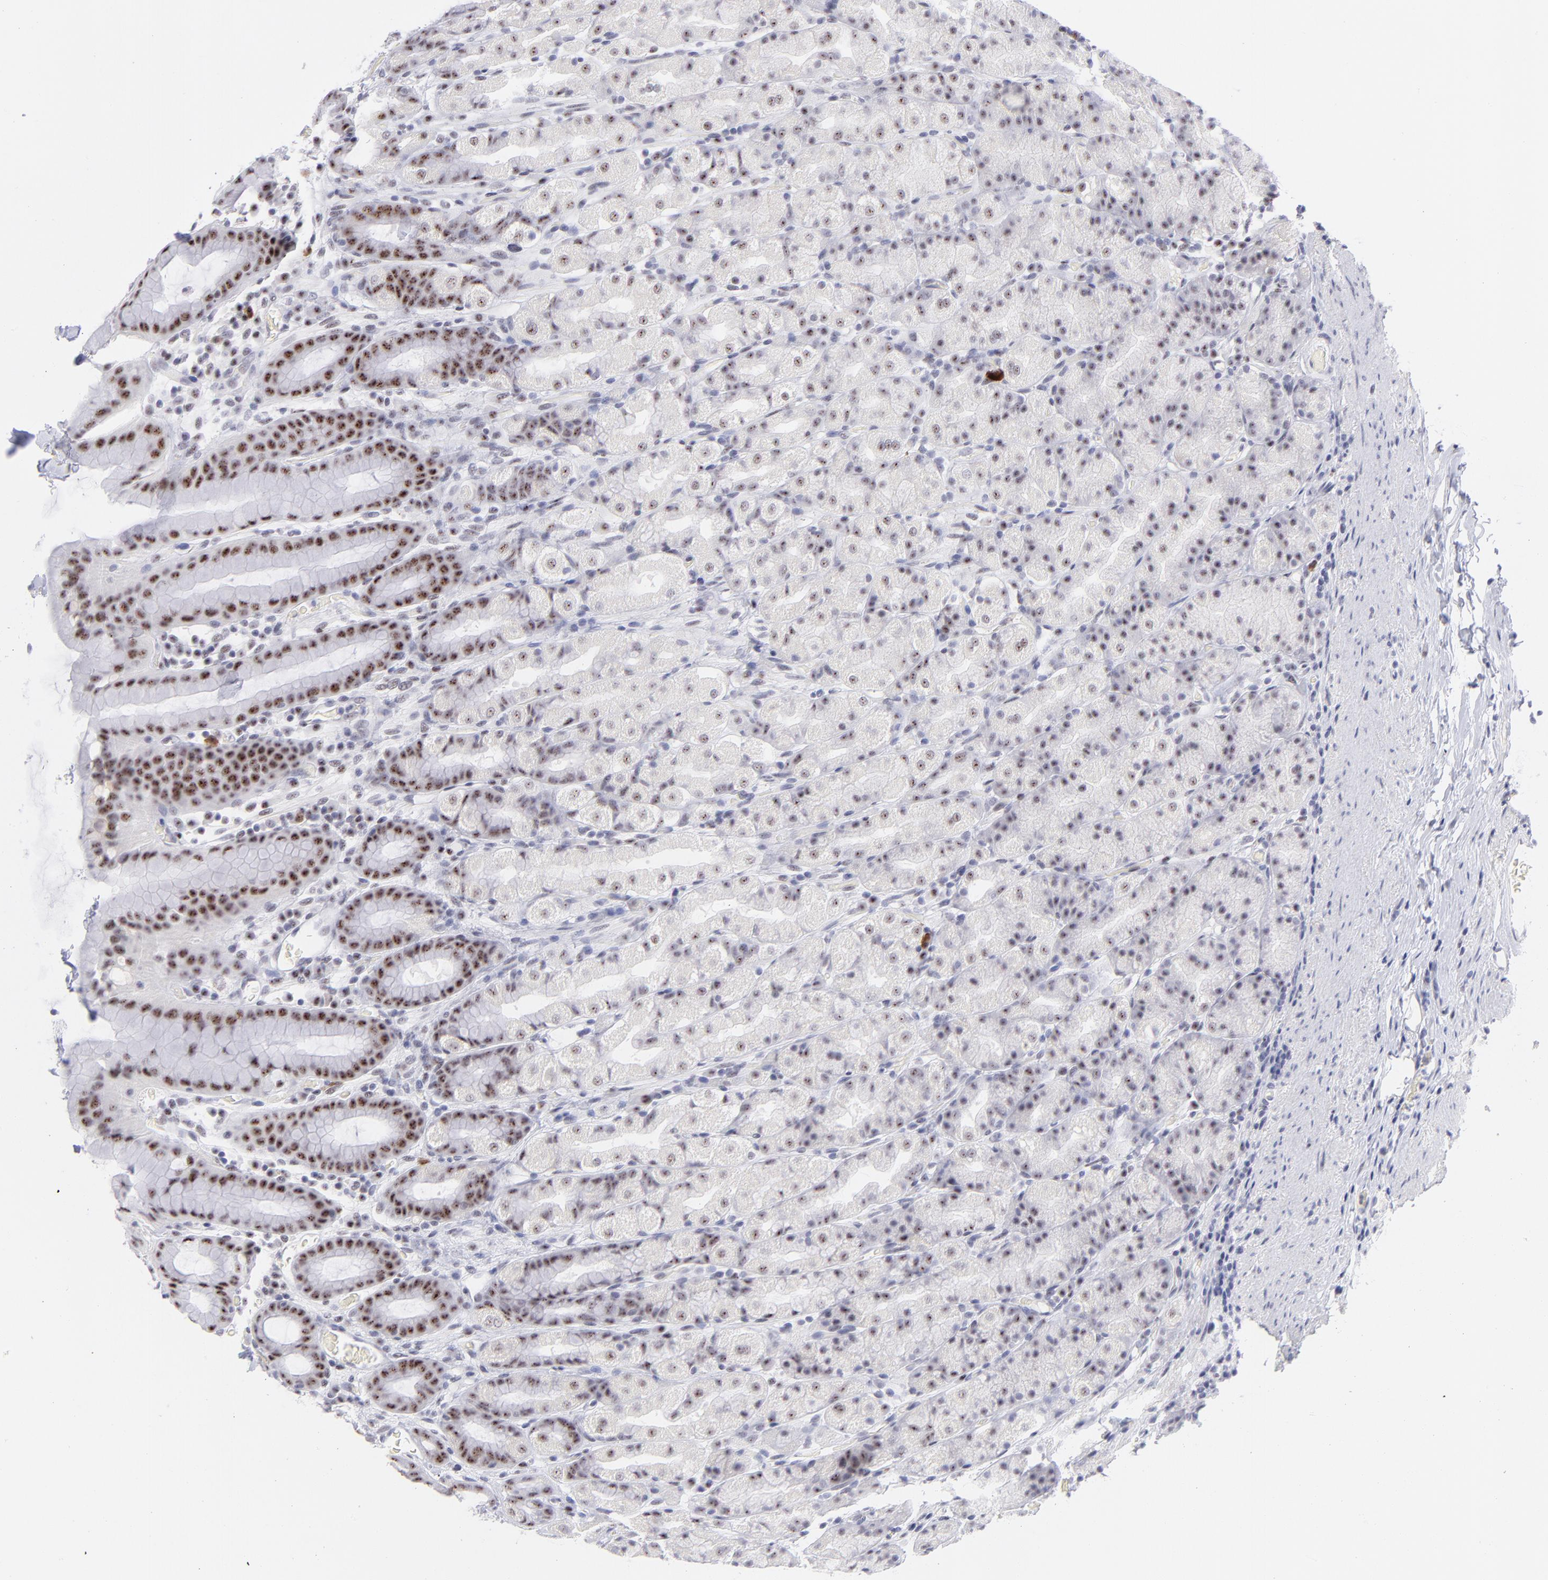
{"staining": {"intensity": "moderate", "quantity": ">75%", "location": "nuclear"}, "tissue": "stomach", "cell_type": "Glandular cells", "image_type": "normal", "snomed": [{"axis": "morphology", "description": "Normal tissue, NOS"}, {"axis": "topography", "description": "Stomach, upper"}], "caption": "Immunohistochemical staining of normal human stomach reveals moderate nuclear protein positivity in approximately >75% of glandular cells. (DAB IHC with brightfield microscopy, high magnification).", "gene": "CDC25C", "patient": {"sex": "male", "age": 68}}